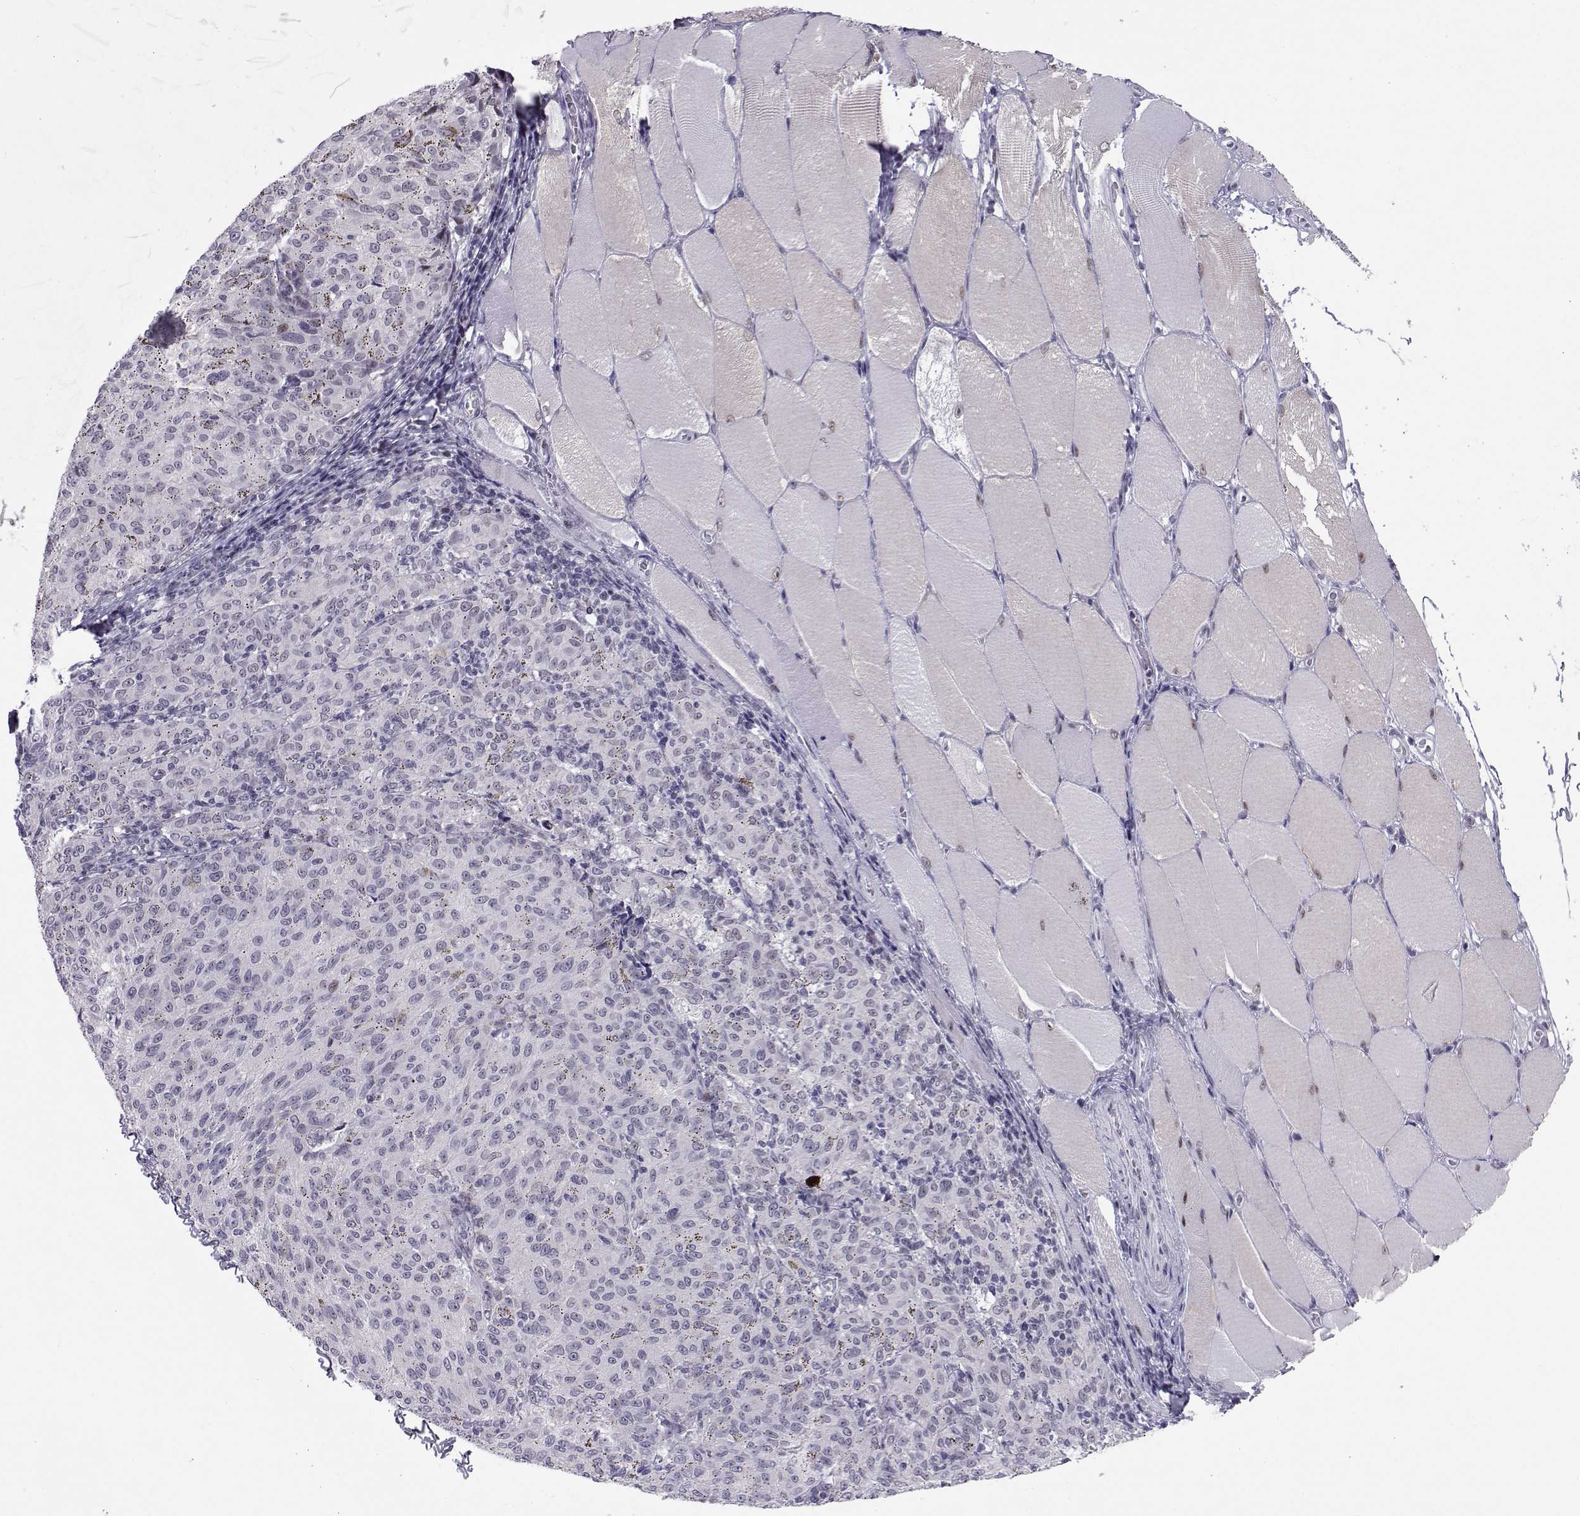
{"staining": {"intensity": "negative", "quantity": "none", "location": "none"}, "tissue": "melanoma", "cell_type": "Tumor cells", "image_type": "cancer", "snomed": [{"axis": "morphology", "description": "Malignant melanoma, NOS"}, {"axis": "topography", "description": "Skin"}], "caption": "This micrograph is of melanoma stained with IHC to label a protein in brown with the nuclei are counter-stained blue. There is no staining in tumor cells.", "gene": "SIX6", "patient": {"sex": "female", "age": 72}}